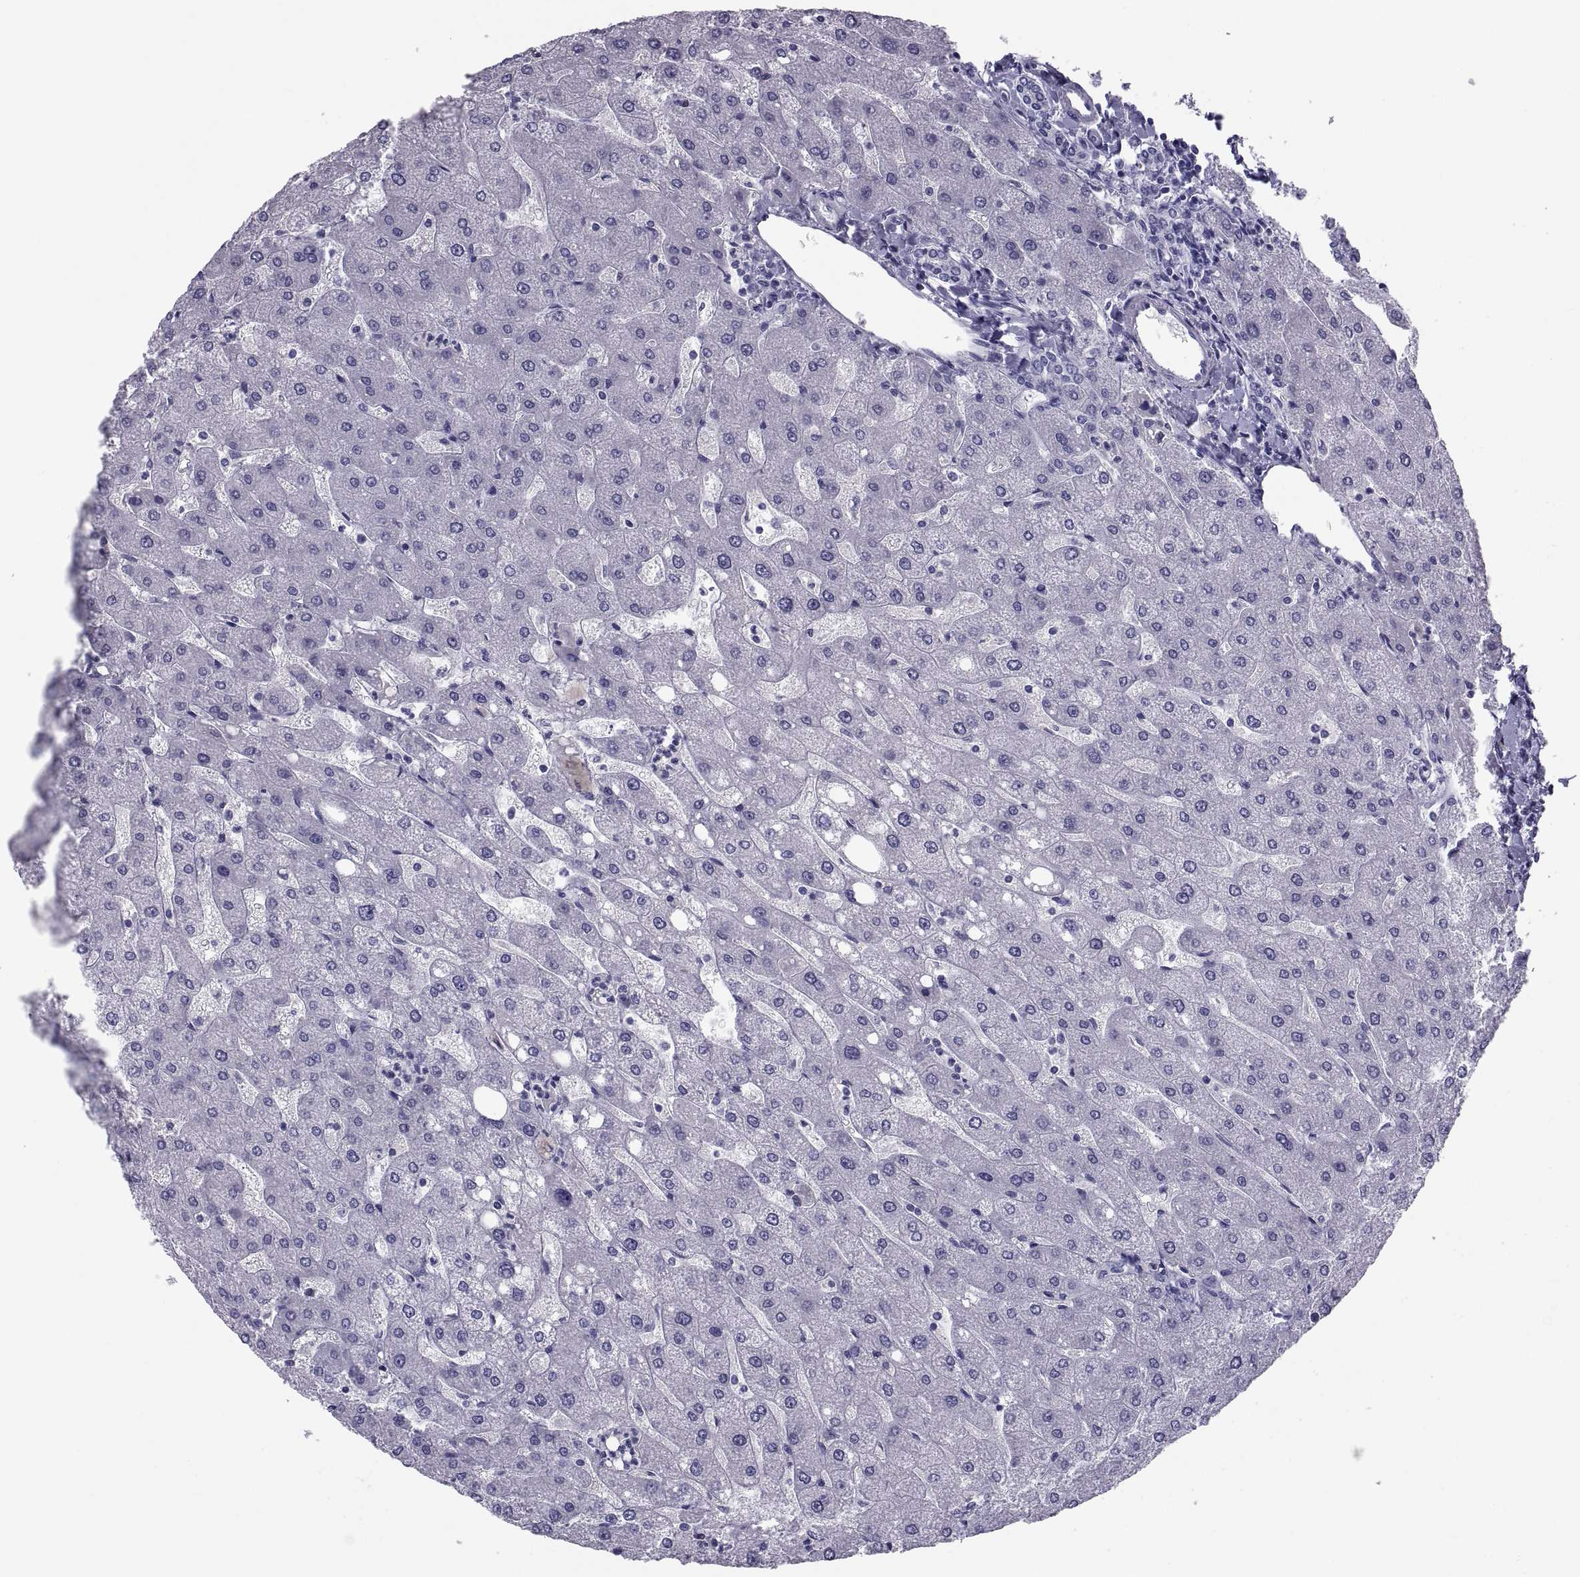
{"staining": {"intensity": "negative", "quantity": "none", "location": "none"}, "tissue": "liver", "cell_type": "Cholangiocytes", "image_type": "normal", "snomed": [{"axis": "morphology", "description": "Normal tissue, NOS"}, {"axis": "topography", "description": "Liver"}], "caption": "Cholangiocytes show no significant protein positivity in benign liver.", "gene": "DEFB129", "patient": {"sex": "male", "age": 67}}